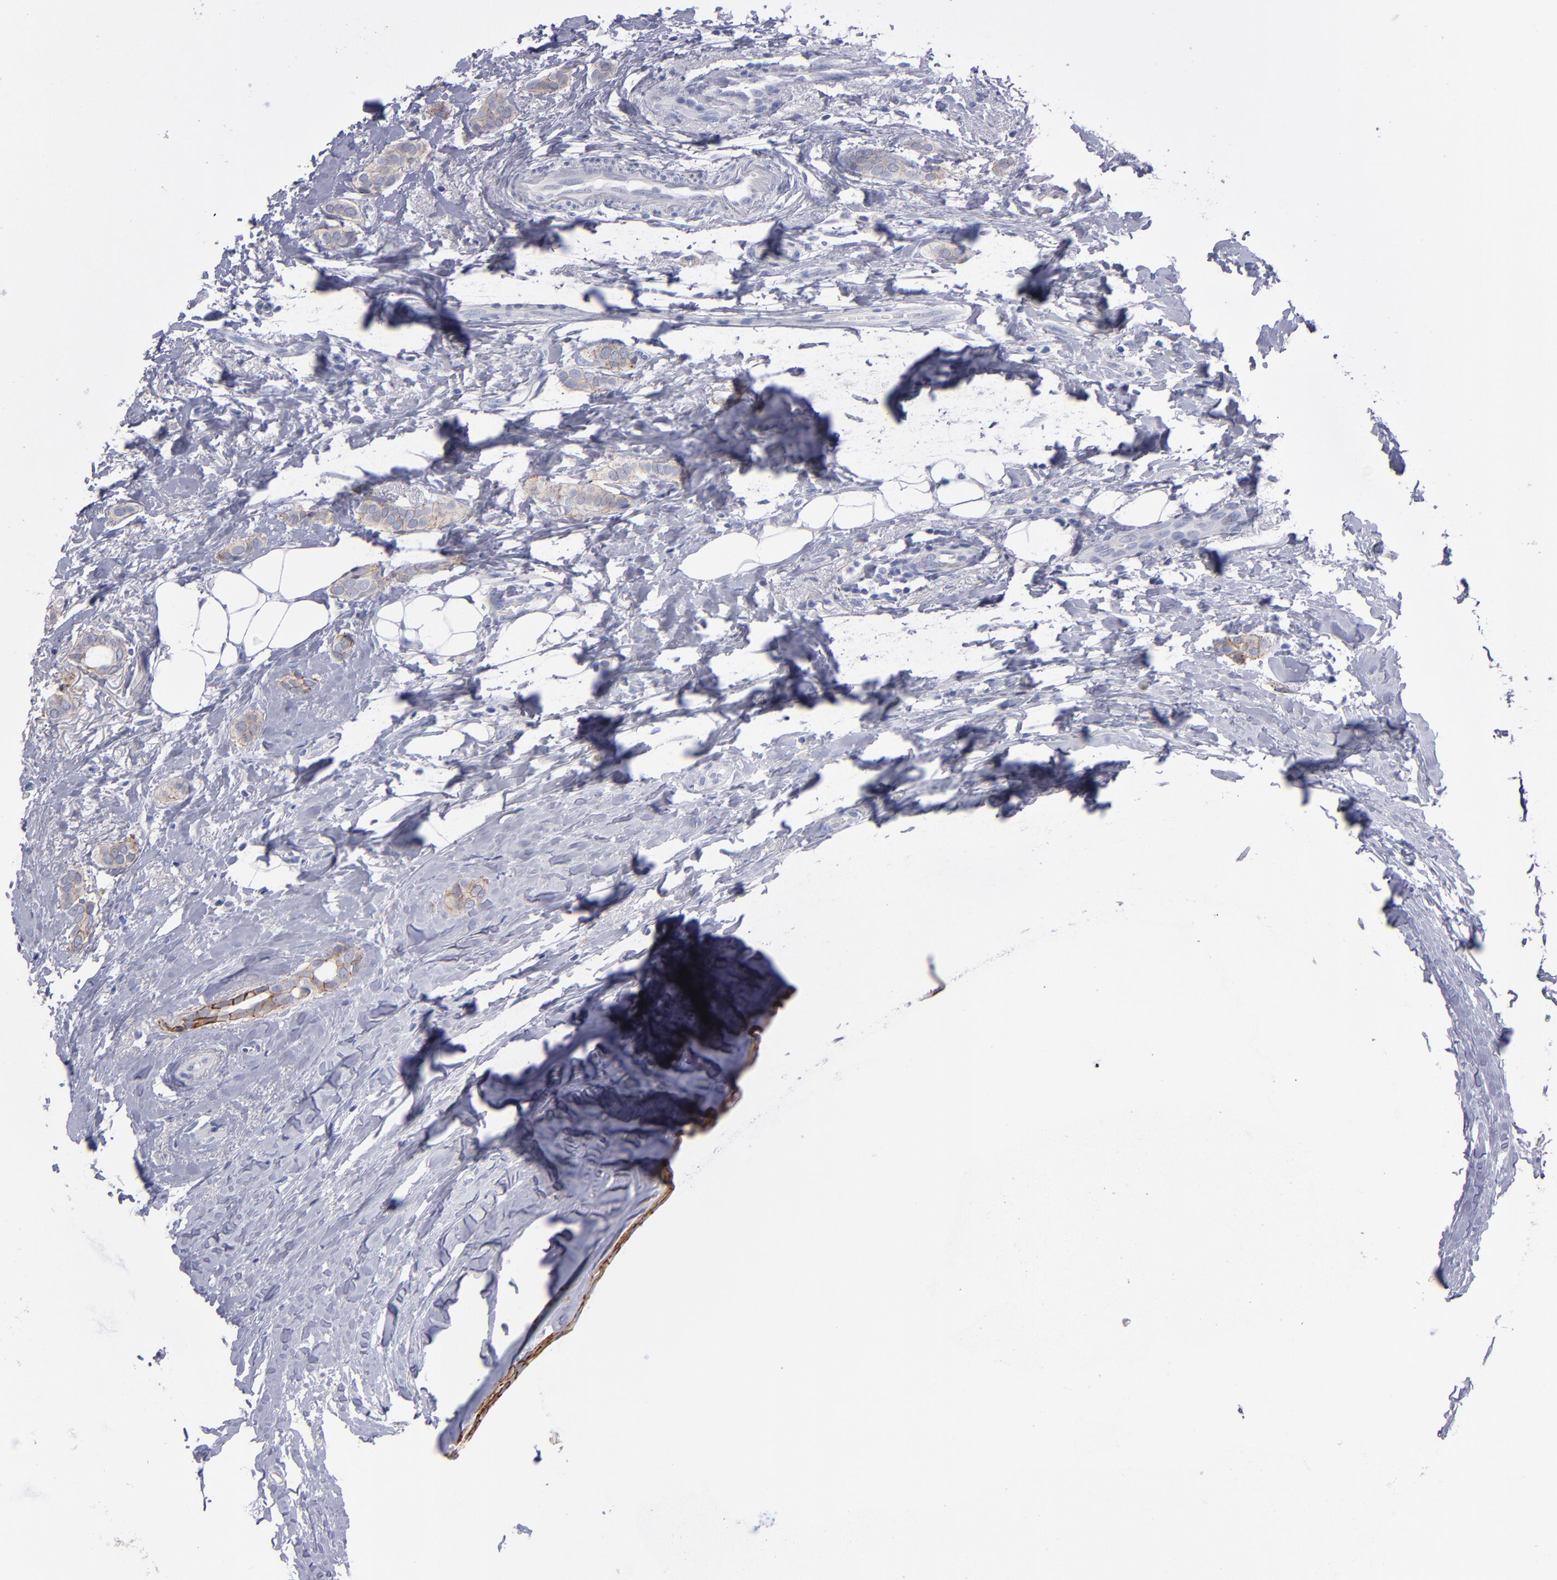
{"staining": {"intensity": "weak", "quantity": ">75%", "location": "cytoplasmic/membranous"}, "tissue": "breast cancer", "cell_type": "Tumor cells", "image_type": "cancer", "snomed": [{"axis": "morphology", "description": "Duct carcinoma"}, {"axis": "topography", "description": "Breast"}], "caption": "Tumor cells demonstrate low levels of weak cytoplasmic/membranous positivity in approximately >75% of cells in human breast cancer (intraductal carcinoma).", "gene": "CDH3", "patient": {"sex": "female", "age": 54}}